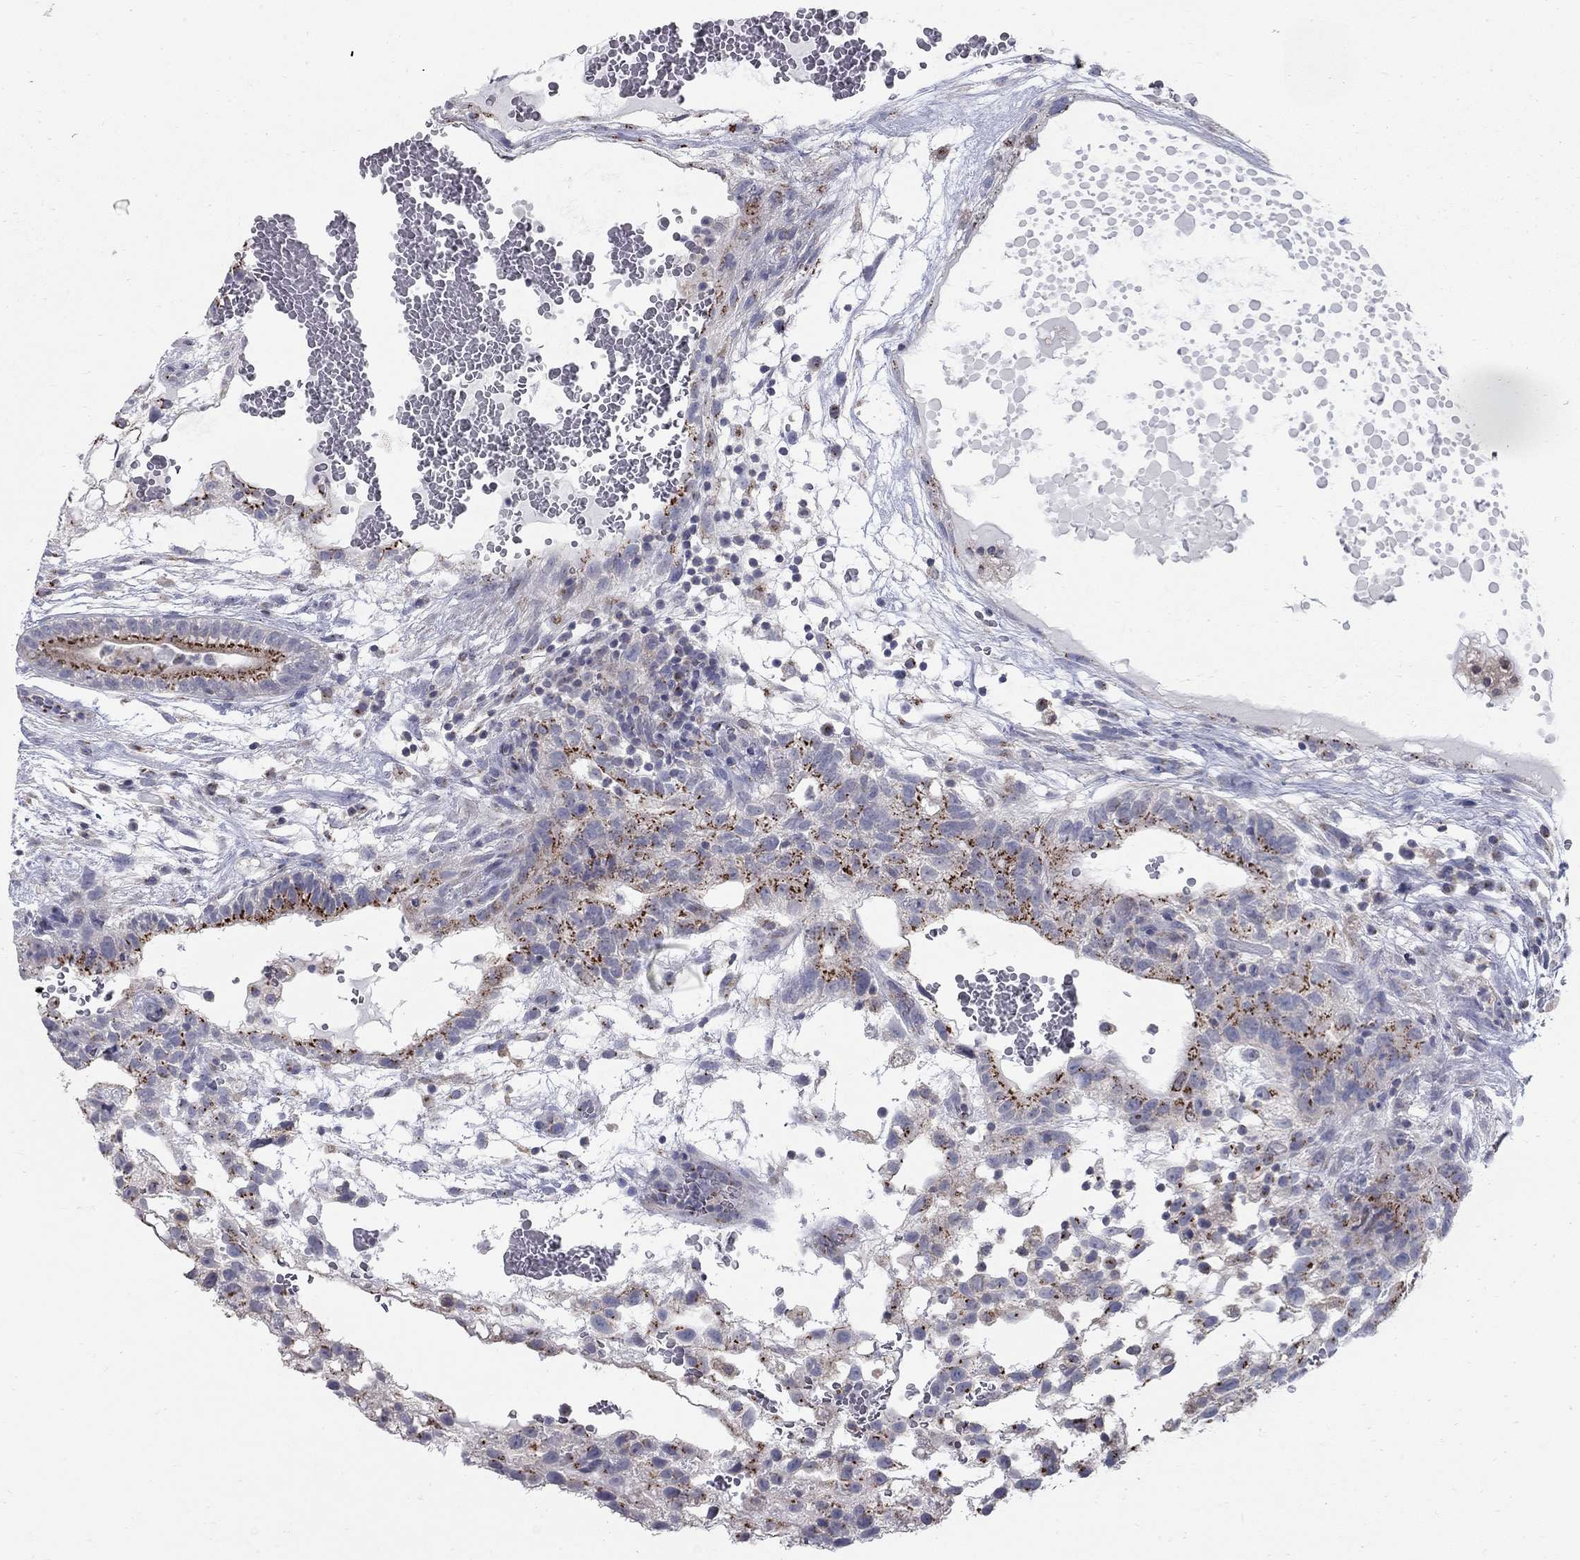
{"staining": {"intensity": "strong", "quantity": "<25%", "location": "cytoplasmic/membranous"}, "tissue": "testis cancer", "cell_type": "Tumor cells", "image_type": "cancer", "snomed": [{"axis": "morphology", "description": "Normal tissue, NOS"}, {"axis": "morphology", "description": "Carcinoma, Embryonal, NOS"}, {"axis": "topography", "description": "Testis"}], "caption": "This image demonstrates immunohistochemistry (IHC) staining of testis cancer (embryonal carcinoma), with medium strong cytoplasmic/membranous staining in about <25% of tumor cells.", "gene": "KIAA0319L", "patient": {"sex": "male", "age": 32}}